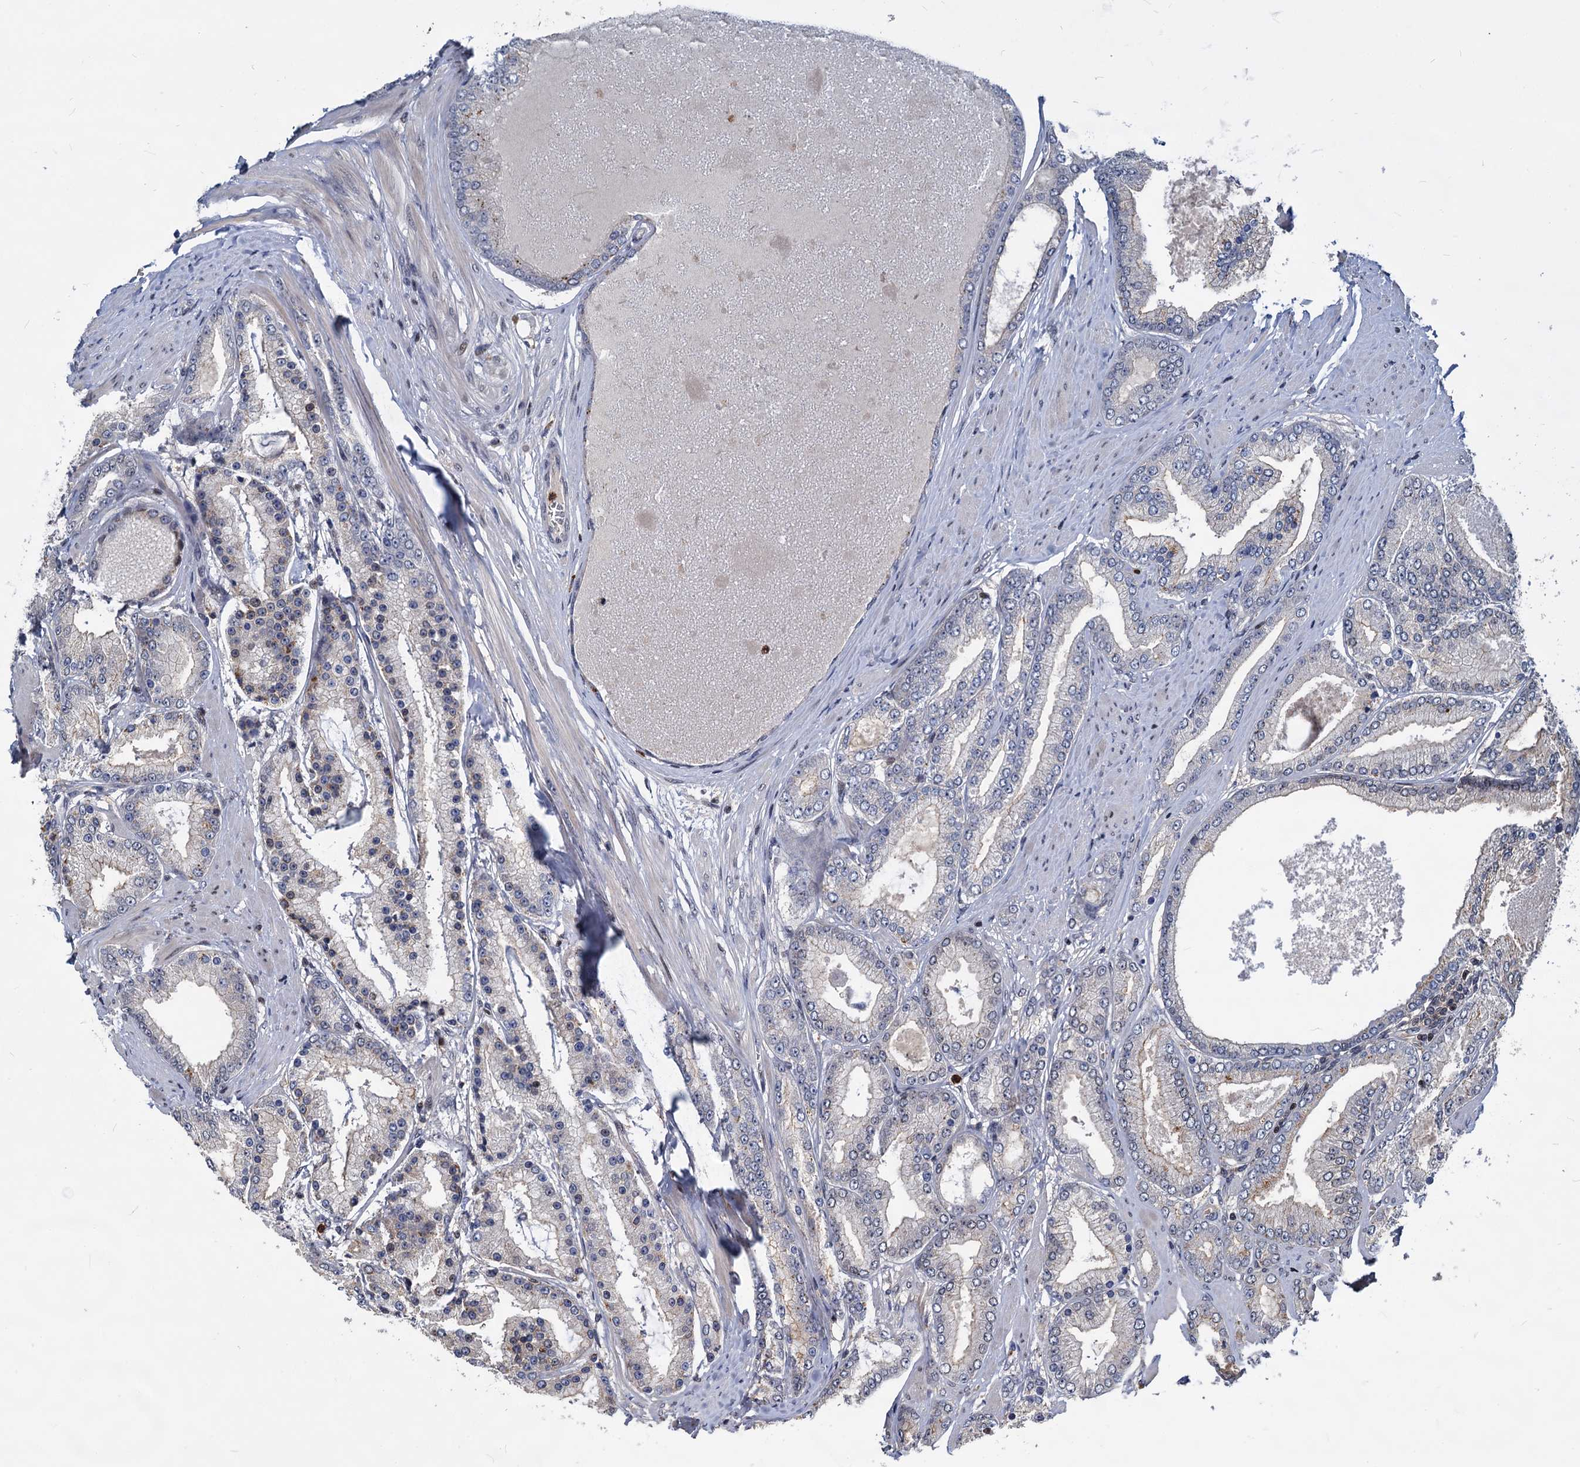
{"staining": {"intensity": "weak", "quantity": "<25%", "location": "cytoplasmic/membranous"}, "tissue": "prostate cancer", "cell_type": "Tumor cells", "image_type": "cancer", "snomed": [{"axis": "morphology", "description": "Adenocarcinoma, High grade"}, {"axis": "topography", "description": "Prostate"}], "caption": "This histopathology image is of prostate cancer stained with immunohistochemistry to label a protein in brown with the nuclei are counter-stained blue. There is no staining in tumor cells.", "gene": "ATG101", "patient": {"sex": "male", "age": 59}}